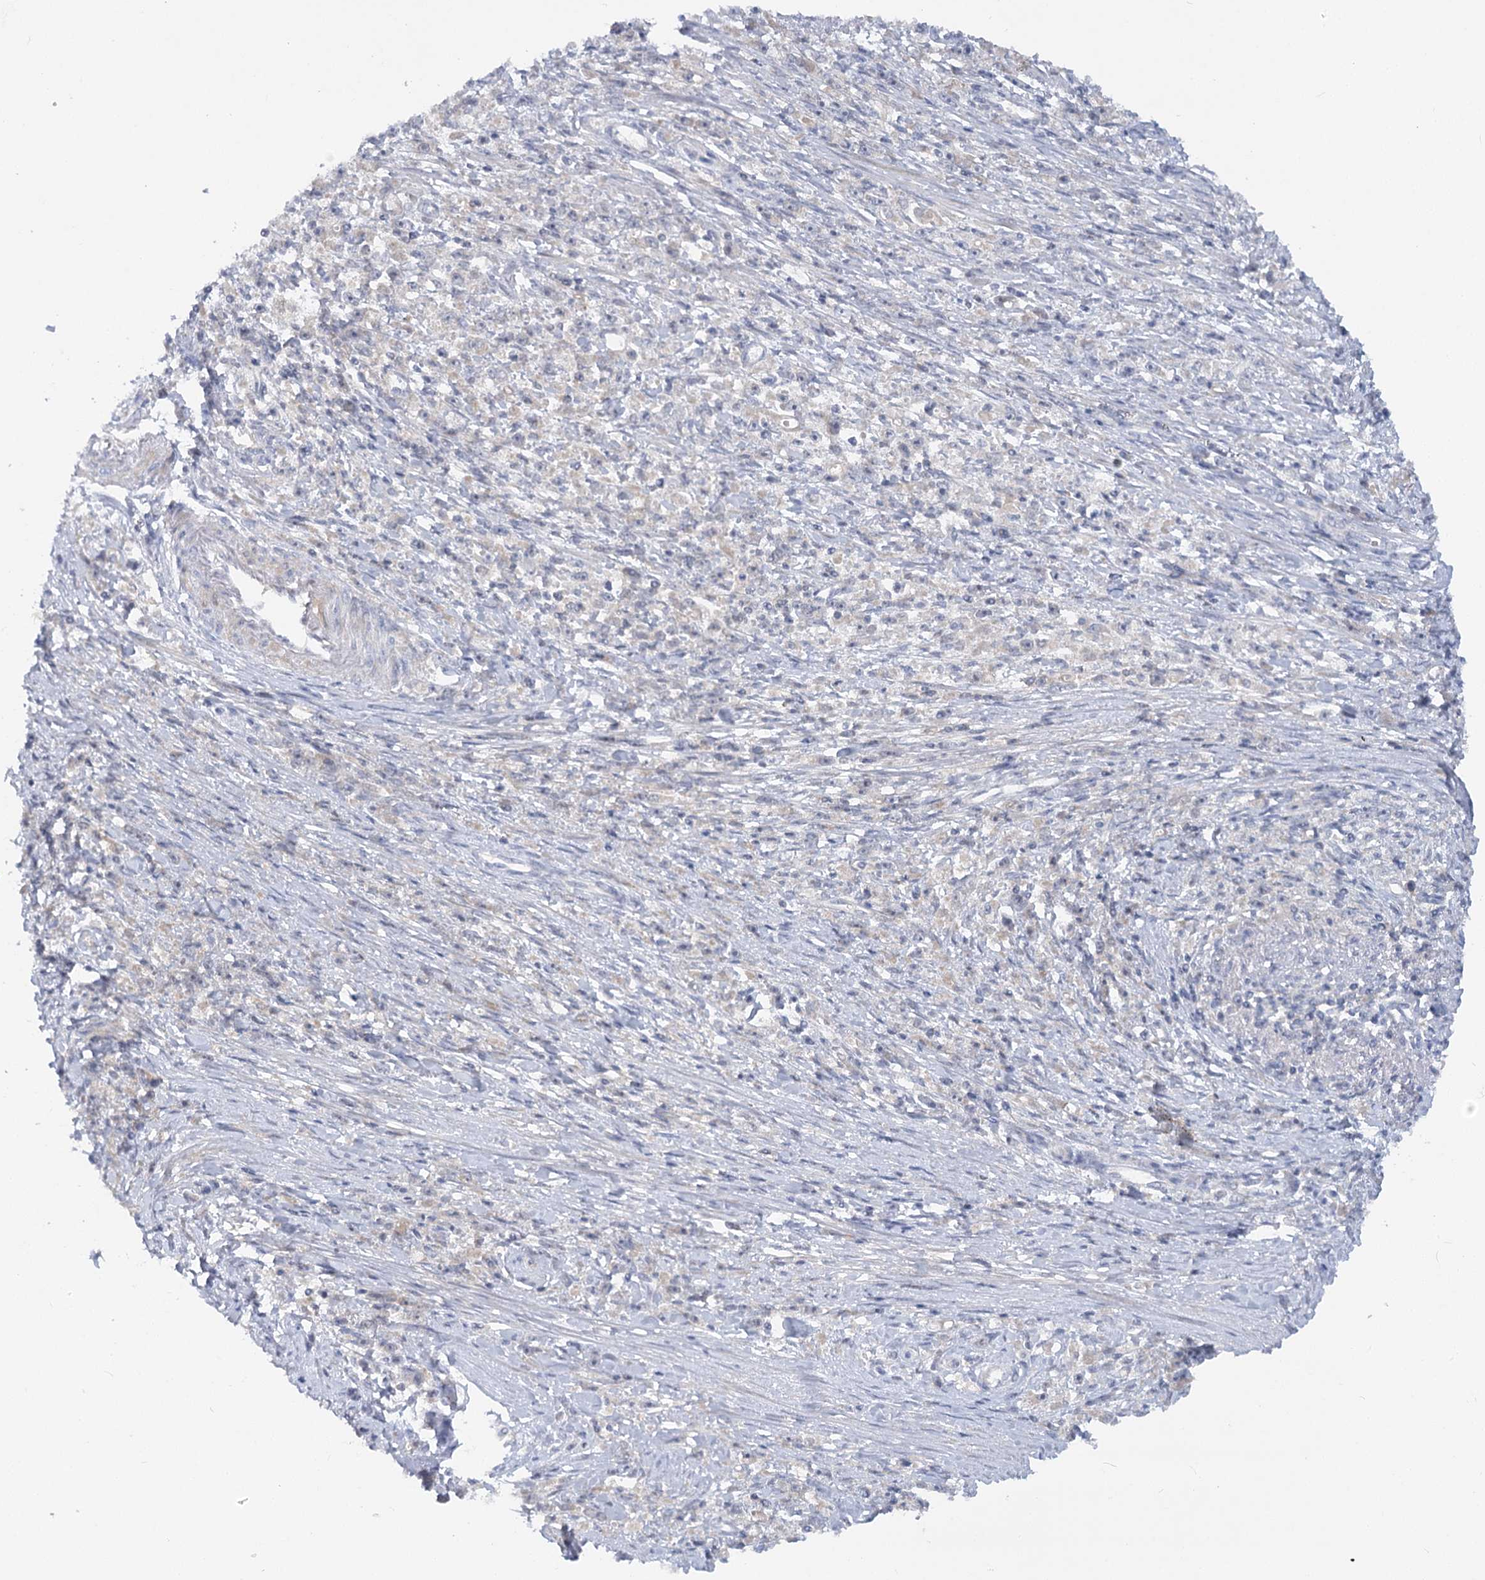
{"staining": {"intensity": "negative", "quantity": "none", "location": "none"}, "tissue": "stomach cancer", "cell_type": "Tumor cells", "image_type": "cancer", "snomed": [{"axis": "morphology", "description": "Adenocarcinoma, NOS"}, {"axis": "topography", "description": "Stomach"}], "caption": "Immunohistochemistry image of neoplastic tissue: stomach cancer (adenocarcinoma) stained with DAB (3,3'-diaminobenzidine) shows no significant protein positivity in tumor cells.", "gene": "EFHC2", "patient": {"sex": "female", "age": 59}}